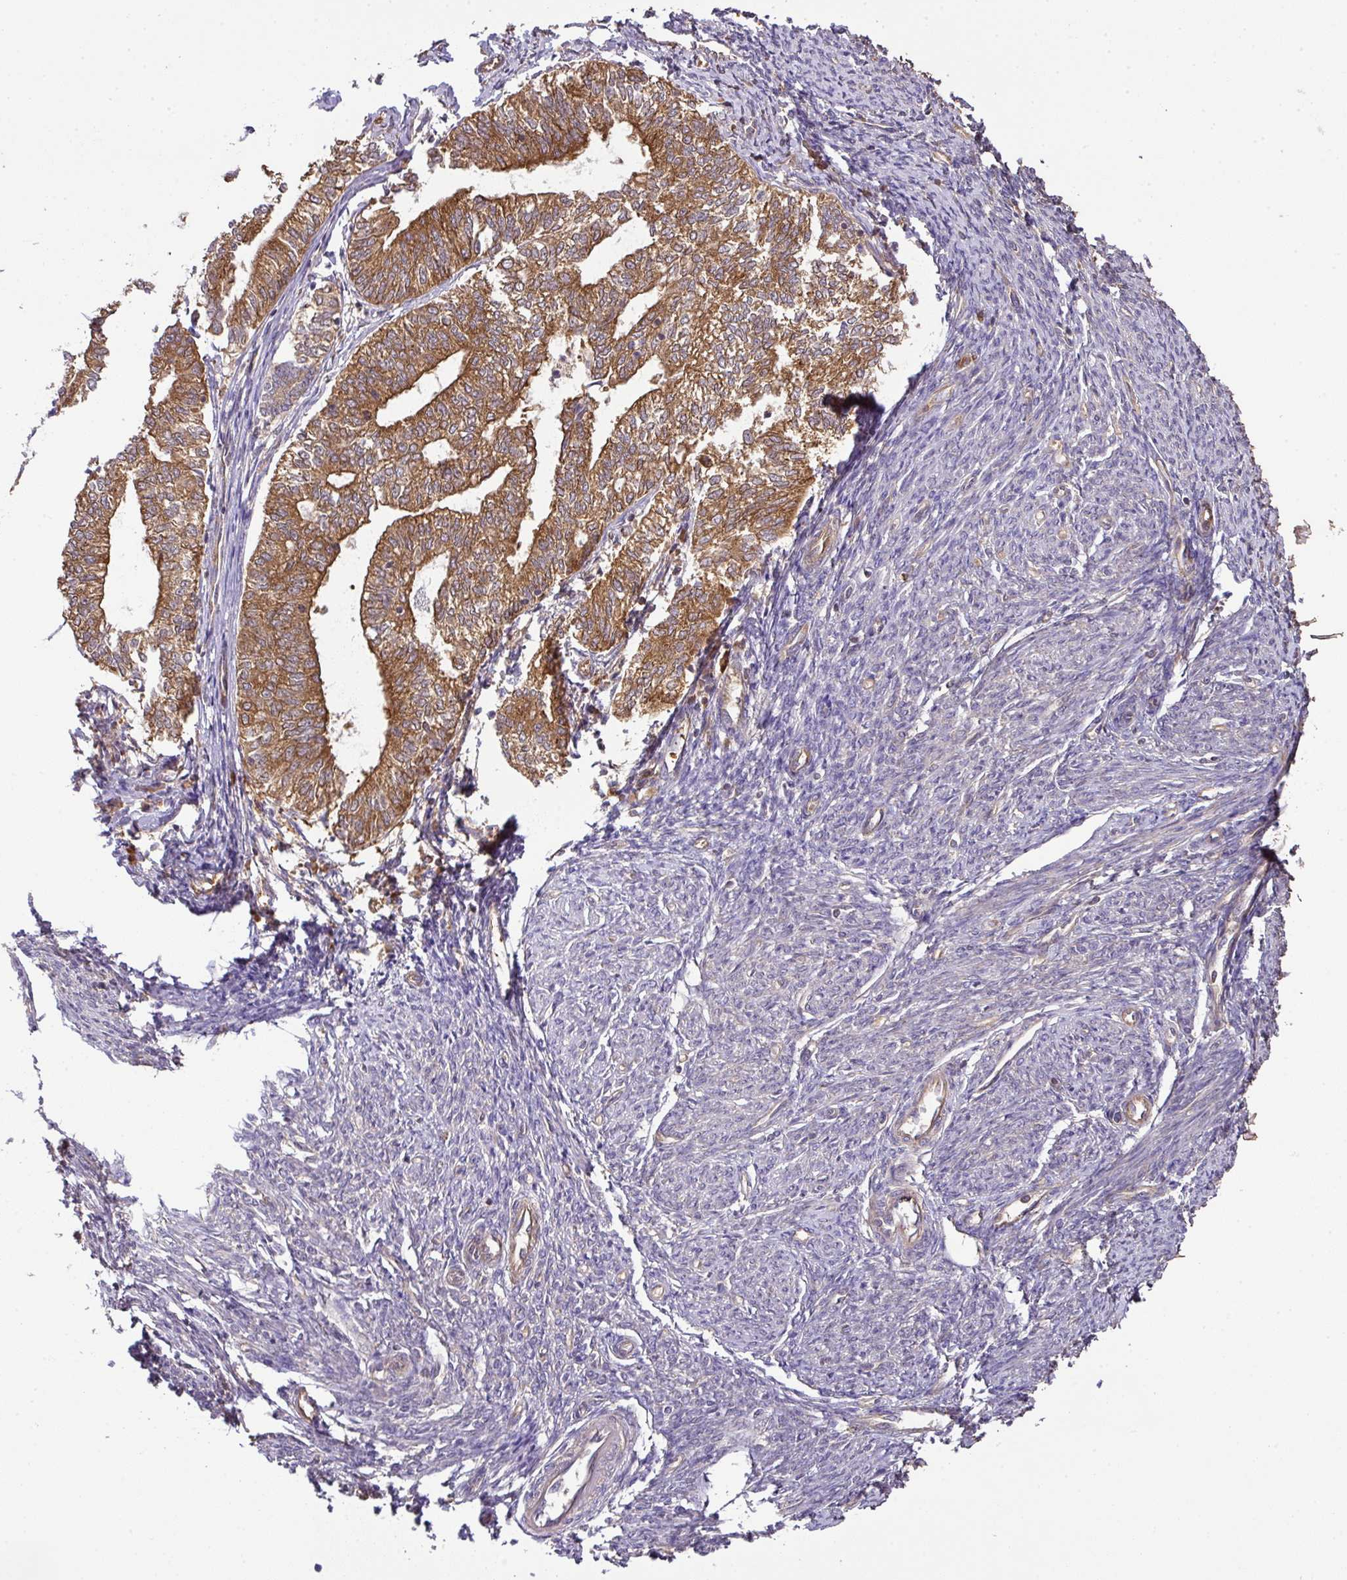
{"staining": {"intensity": "moderate", "quantity": "25%-75%", "location": "cytoplasmic/membranous"}, "tissue": "smooth muscle", "cell_type": "Smooth muscle cells", "image_type": "normal", "snomed": [{"axis": "morphology", "description": "Normal tissue, NOS"}, {"axis": "topography", "description": "Smooth muscle"}, {"axis": "topography", "description": "Fallopian tube"}], "caption": "Protein expression by immunohistochemistry reveals moderate cytoplasmic/membranous expression in approximately 25%-75% of smooth muscle cells in unremarkable smooth muscle. The staining was performed using DAB to visualize the protein expression in brown, while the nuclei were stained in blue with hematoxylin (Magnification: 20x).", "gene": "GSPT1", "patient": {"sex": "female", "age": 59}}